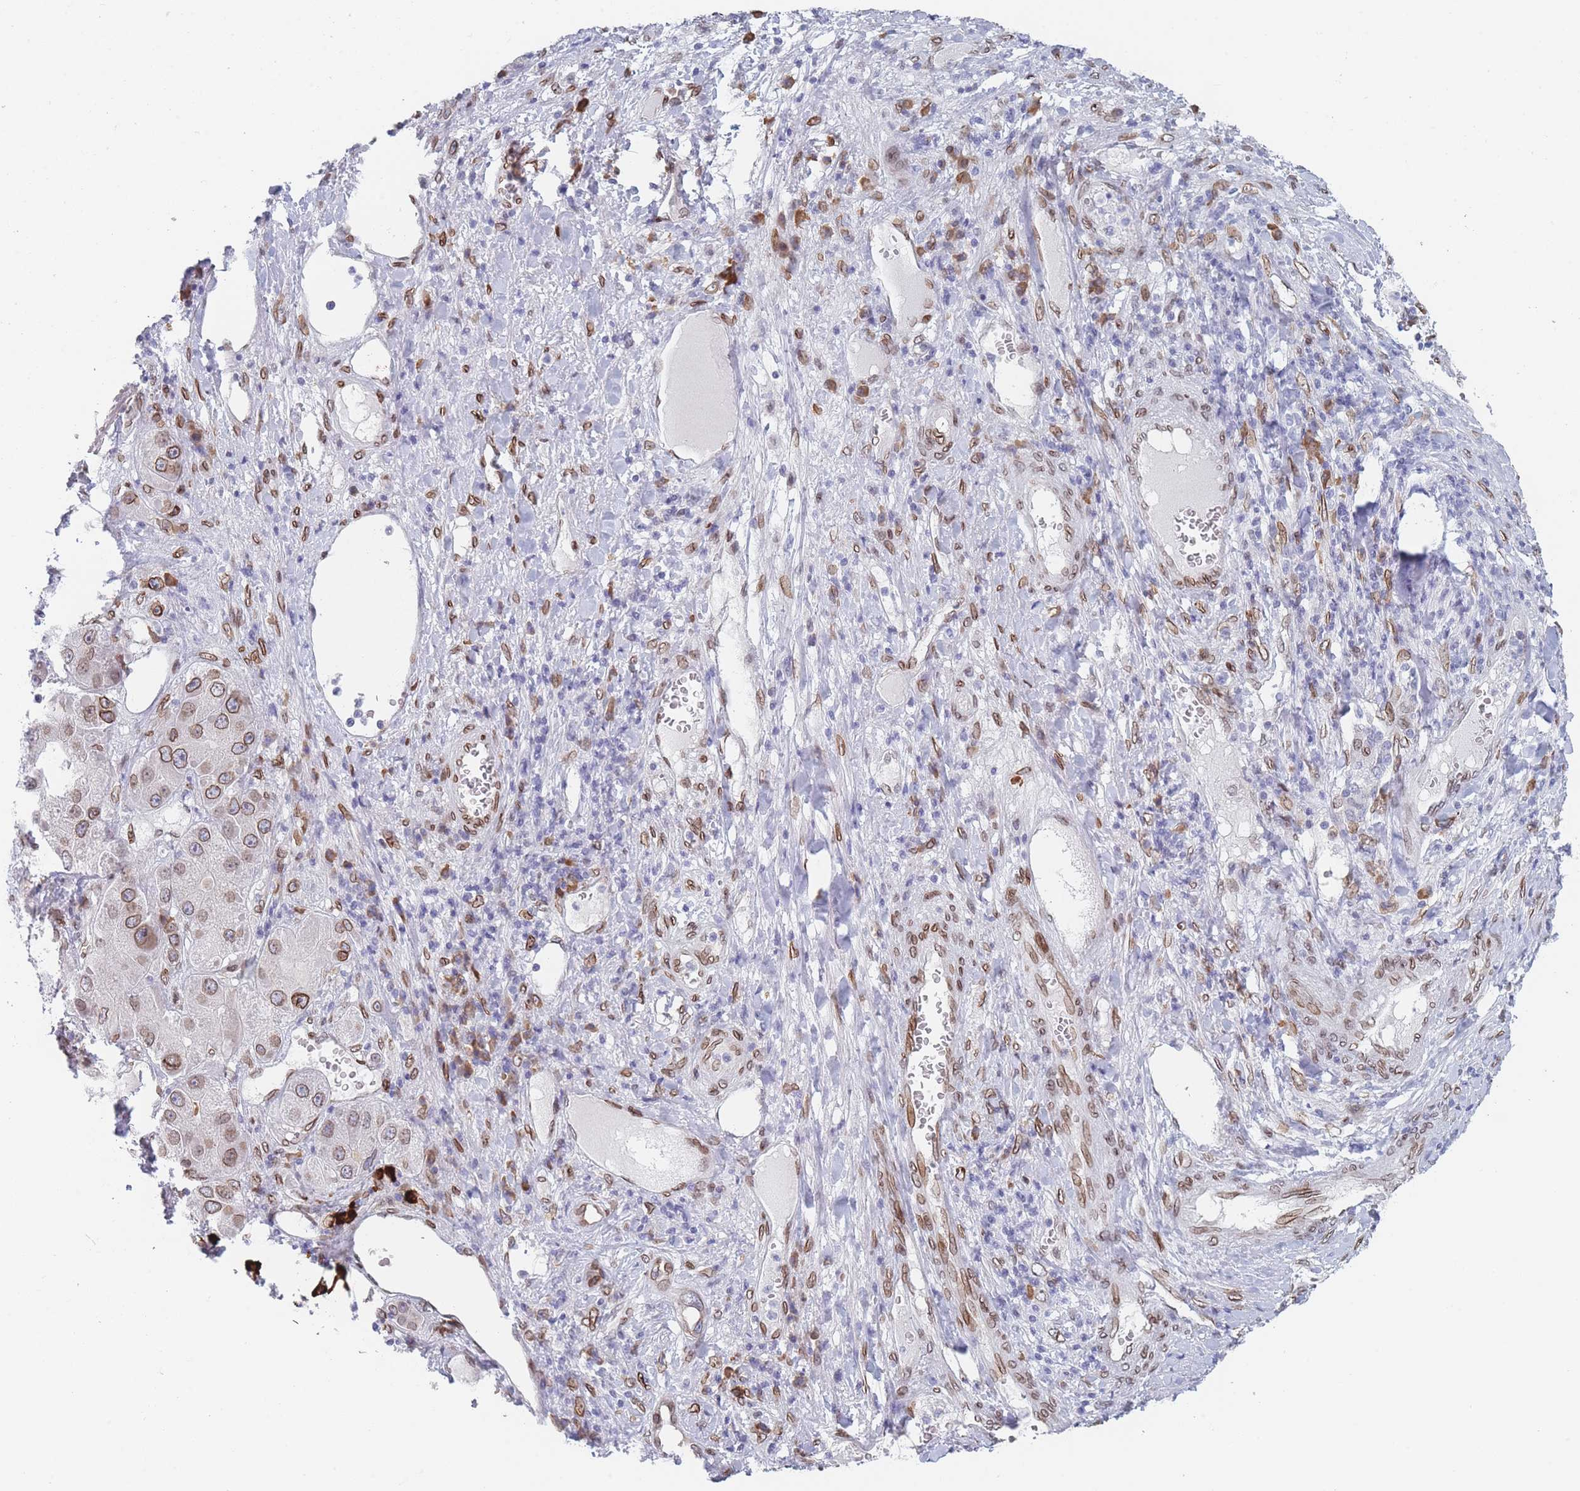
{"staining": {"intensity": "strong", "quantity": ">75%", "location": "cytoplasmic/membranous,nuclear"}, "tissue": "liver cancer", "cell_type": "Tumor cells", "image_type": "cancer", "snomed": [{"axis": "morphology", "description": "Carcinoma, Hepatocellular, NOS"}, {"axis": "topography", "description": "Liver"}], "caption": "Immunohistochemistry of liver cancer reveals high levels of strong cytoplasmic/membranous and nuclear staining in approximately >75% of tumor cells.", "gene": "ZBTB1", "patient": {"sex": "female", "age": 73}}